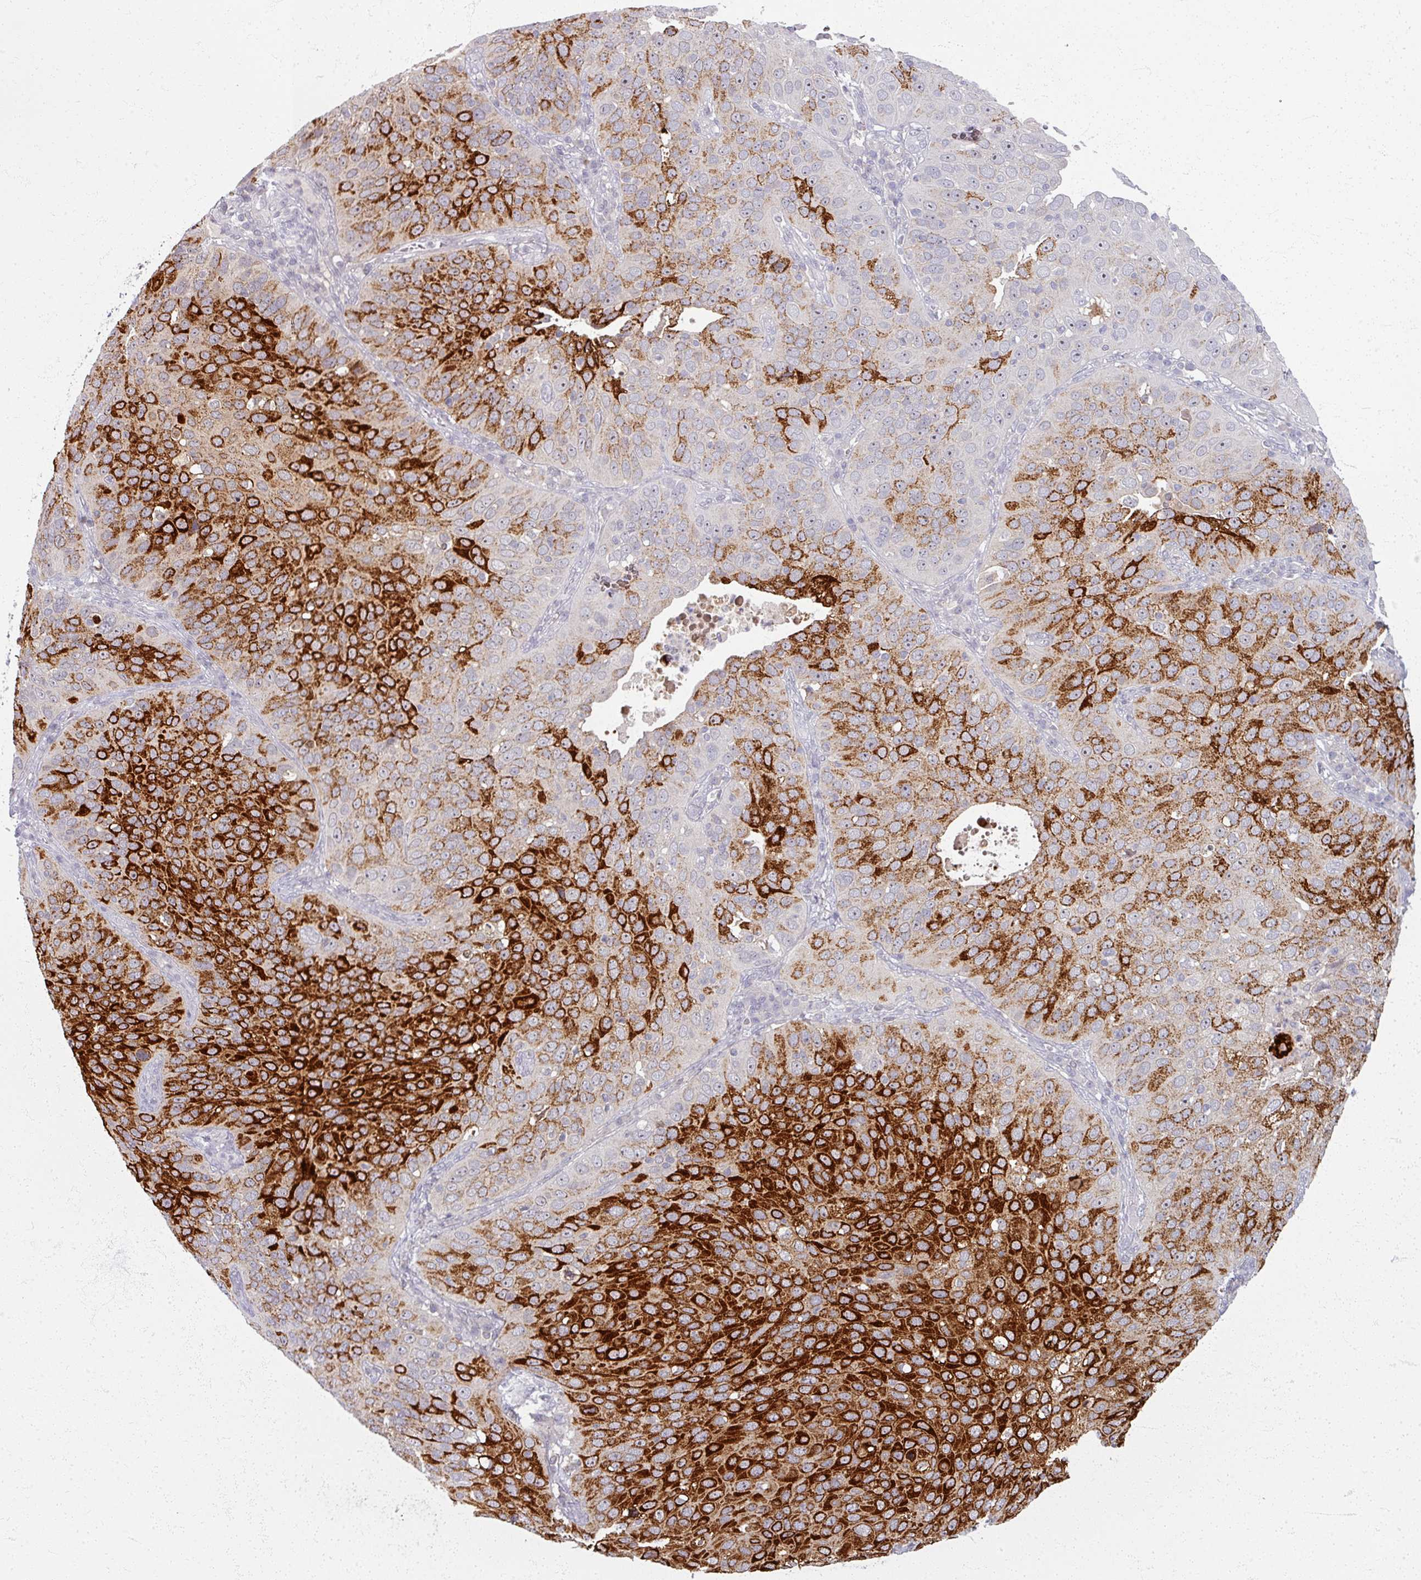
{"staining": {"intensity": "strong", "quantity": "25%-75%", "location": "cytoplasmic/membranous"}, "tissue": "cervical cancer", "cell_type": "Tumor cells", "image_type": "cancer", "snomed": [{"axis": "morphology", "description": "Squamous cell carcinoma, NOS"}, {"axis": "topography", "description": "Cervix"}], "caption": "Strong cytoplasmic/membranous protein positivity is identified in about 25%-75% of tumor cells in cervical cancer. (DAB IHC with brightfield microscopy, high magnification).", "gene": "TTLL7", "patient": {"sex": "female", "age": 36}}